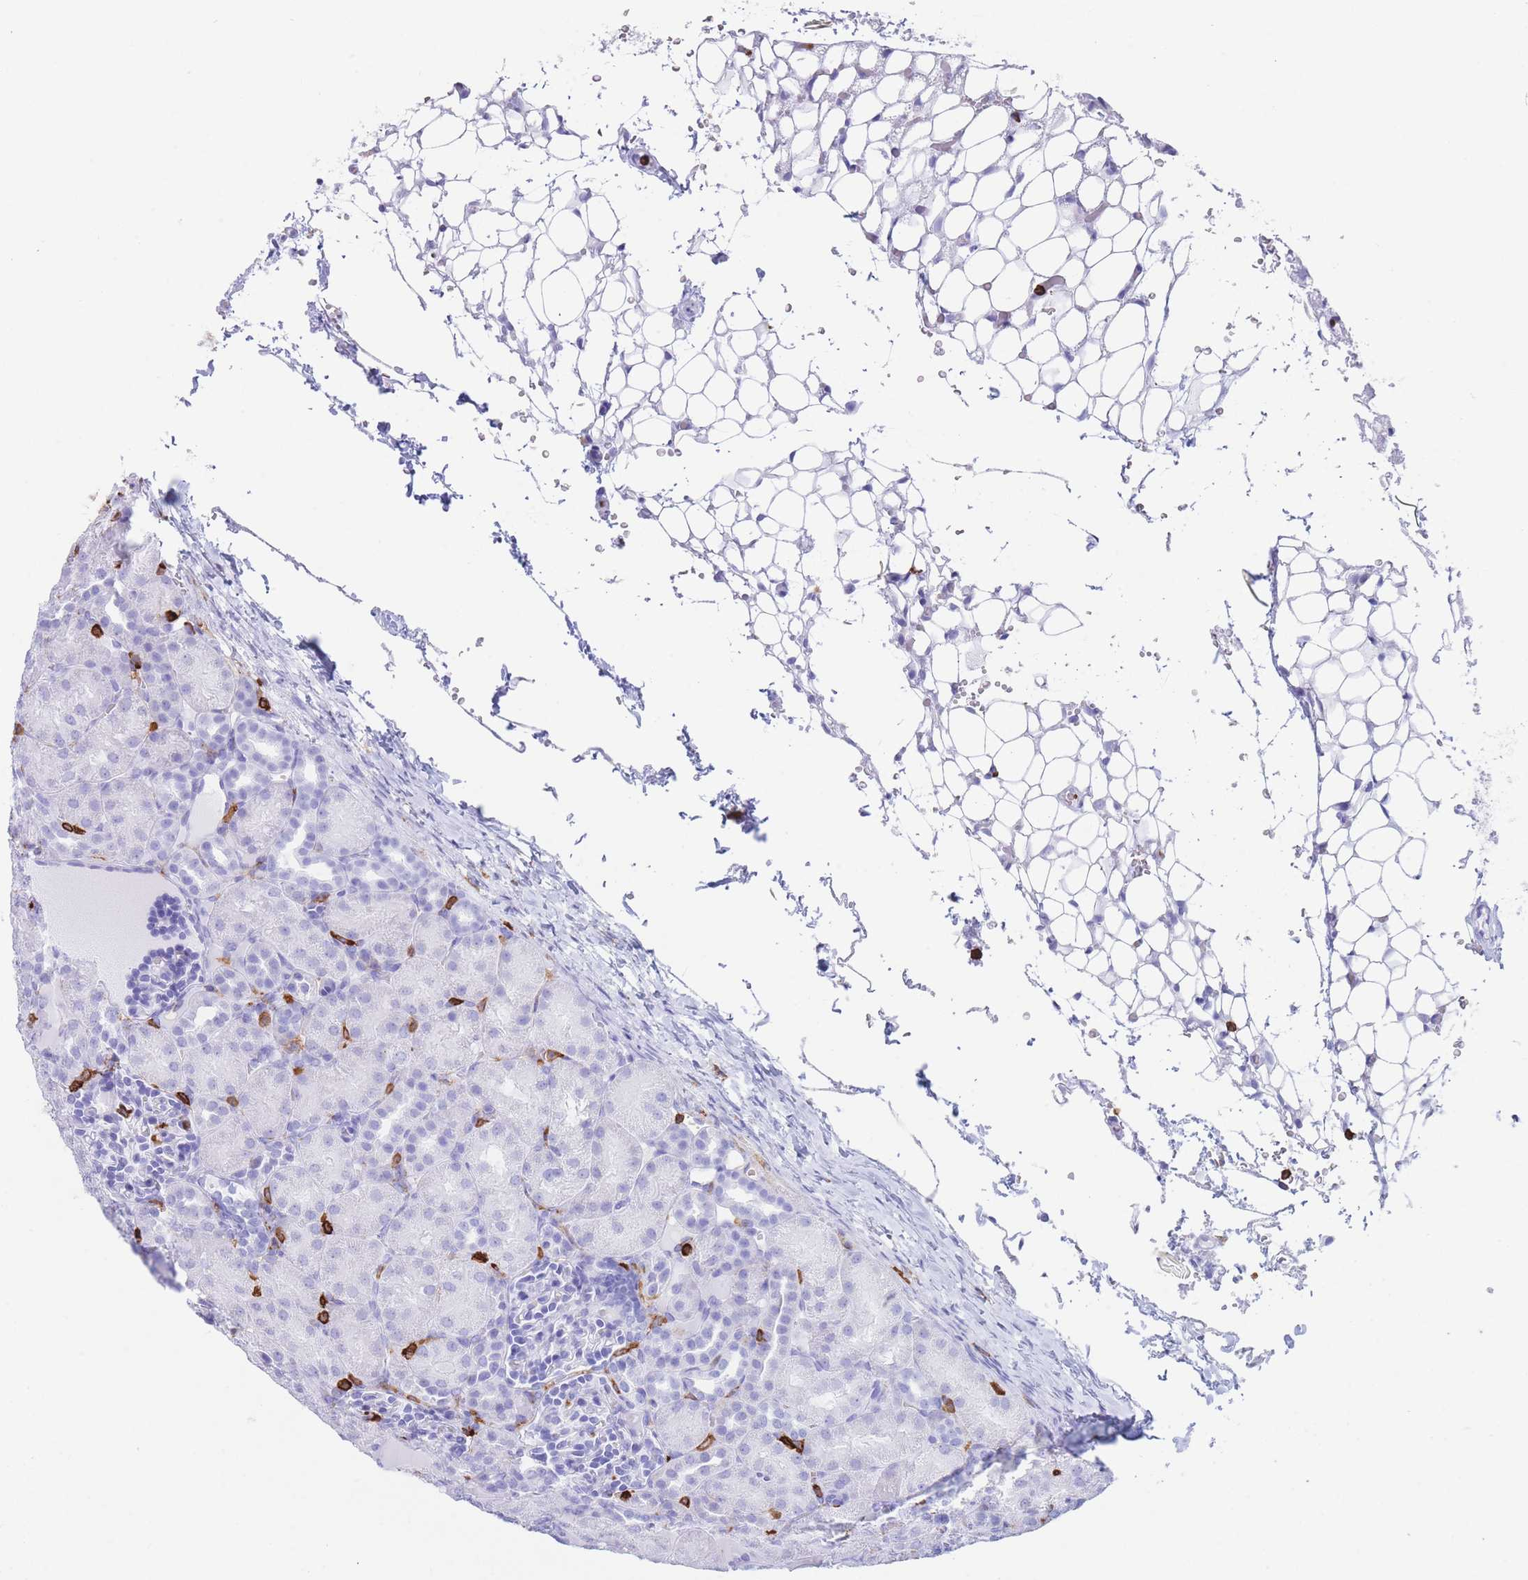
{"staining": {"intensity": "negative", "quantity": "none", "location": "none"}, "tissue": "kidney", "cell_type": "Cells in glomeruli", "image_type": "normal", "snomed": [{"axis": "morphology", "description": "Normal tissue, NOS"}, {"axis": "topography", "description": "Kidney"}], "caption": "The immunohistochemistry image has no significant expression in cells in glomeruli of kidney. (Stains: DAB IHC with hematoxylin counter stain, Microscopy: brightfield microscopy at high magnification).", "gene": "CORO1A", "patient": {"sex": "male", "age": 1}}